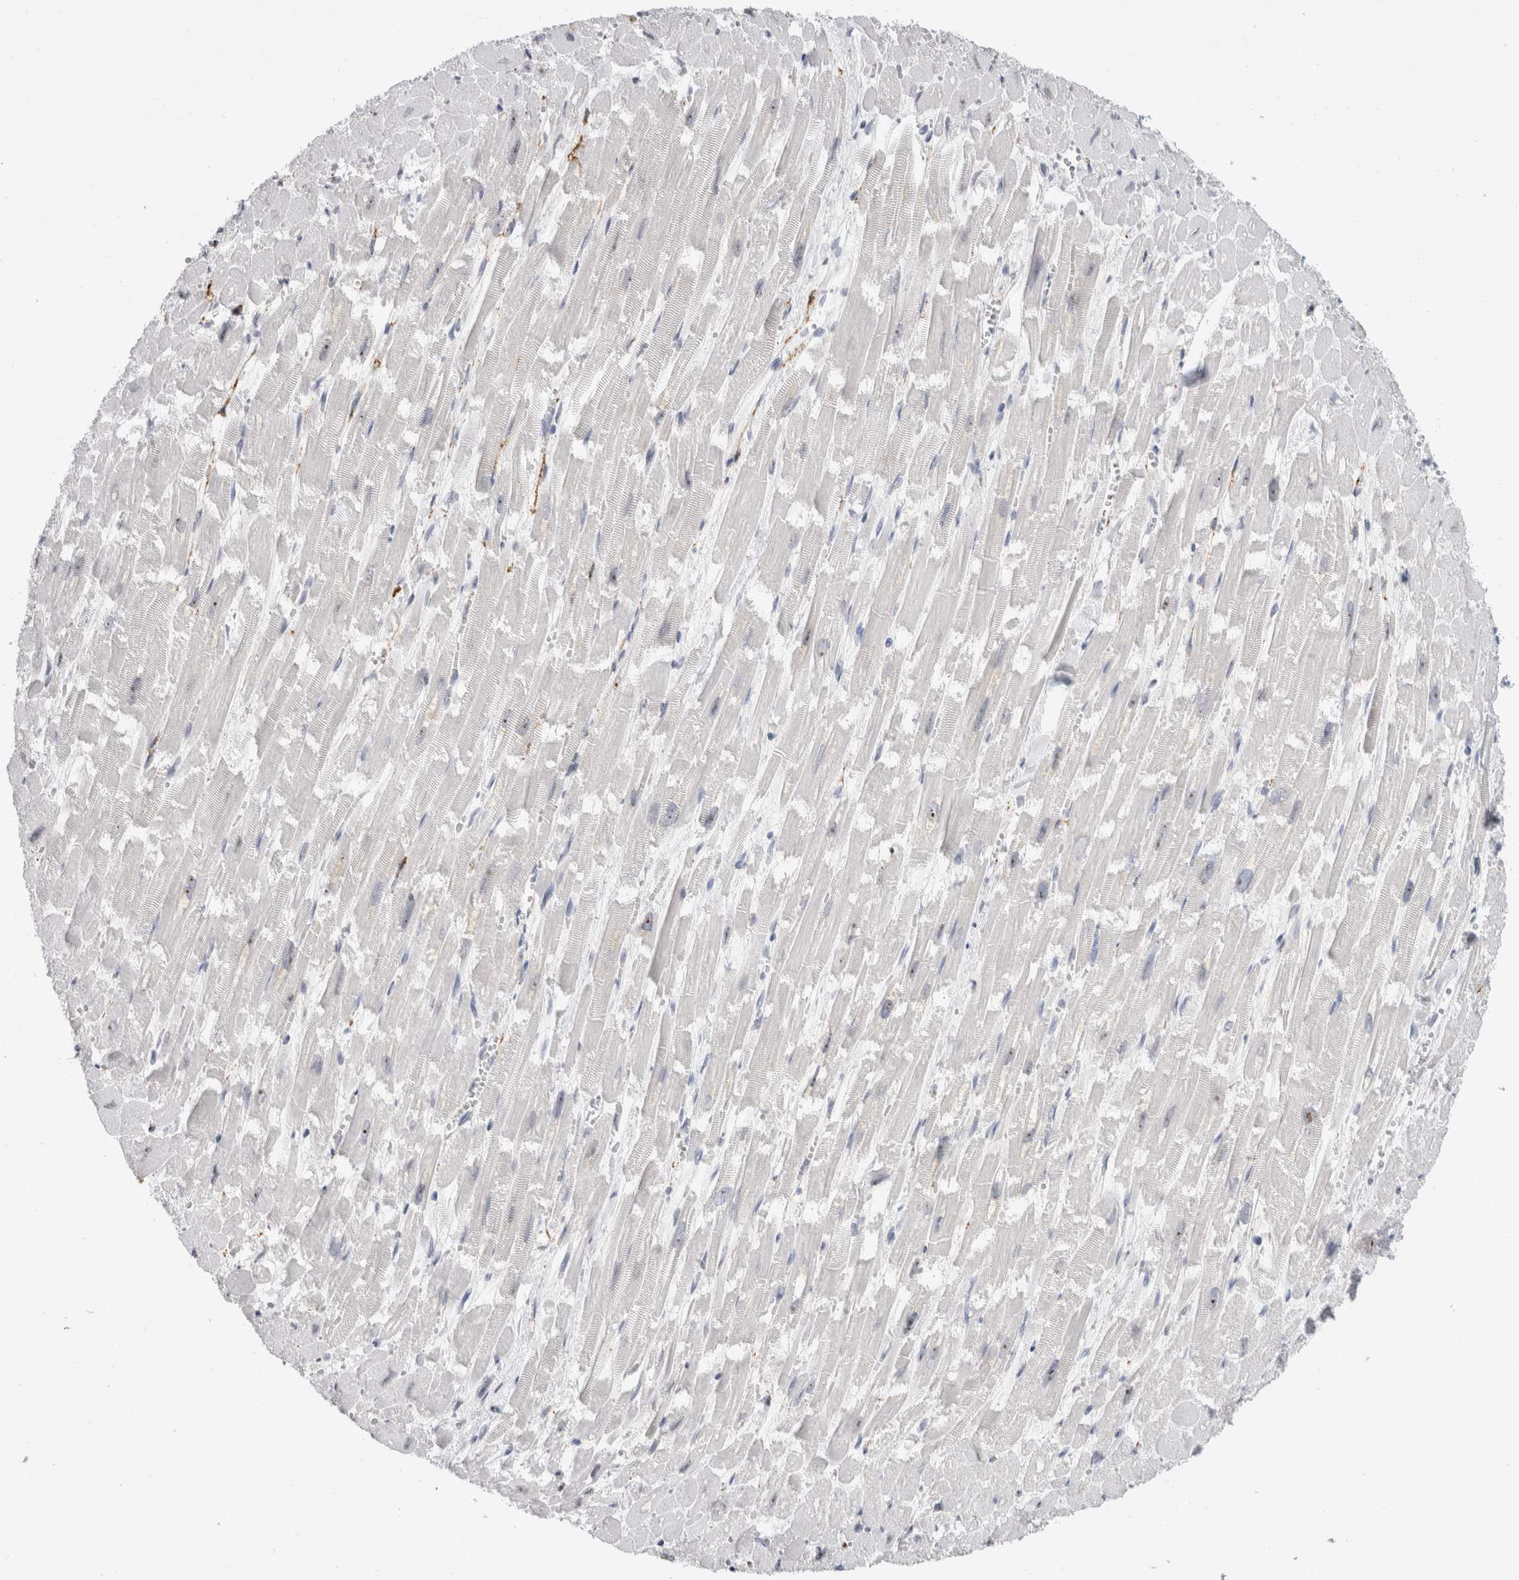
{"staining": {"intensity": "negative", "quantity": "none", "location": "none"}, "tissue": "heart muscle", "cell_type": "Cardiomyocytes", "image_type": "normal", "snomed": [{"axis": "morphology", "description": "Normal tissue, NOS"}, {"axis": "topography", "description": "Heart"}], "caption": "IHC histopathology image of benign heart muscle stained for a protein (brown), which shows no expression in cardiomyocytes. (Brightfield microscopy of DAB (3,3'-diaminobenzidine) immunohistochemistry at high magnification).", "gene": "CADM3", "patient": {"sex": "male", "age": 54}}